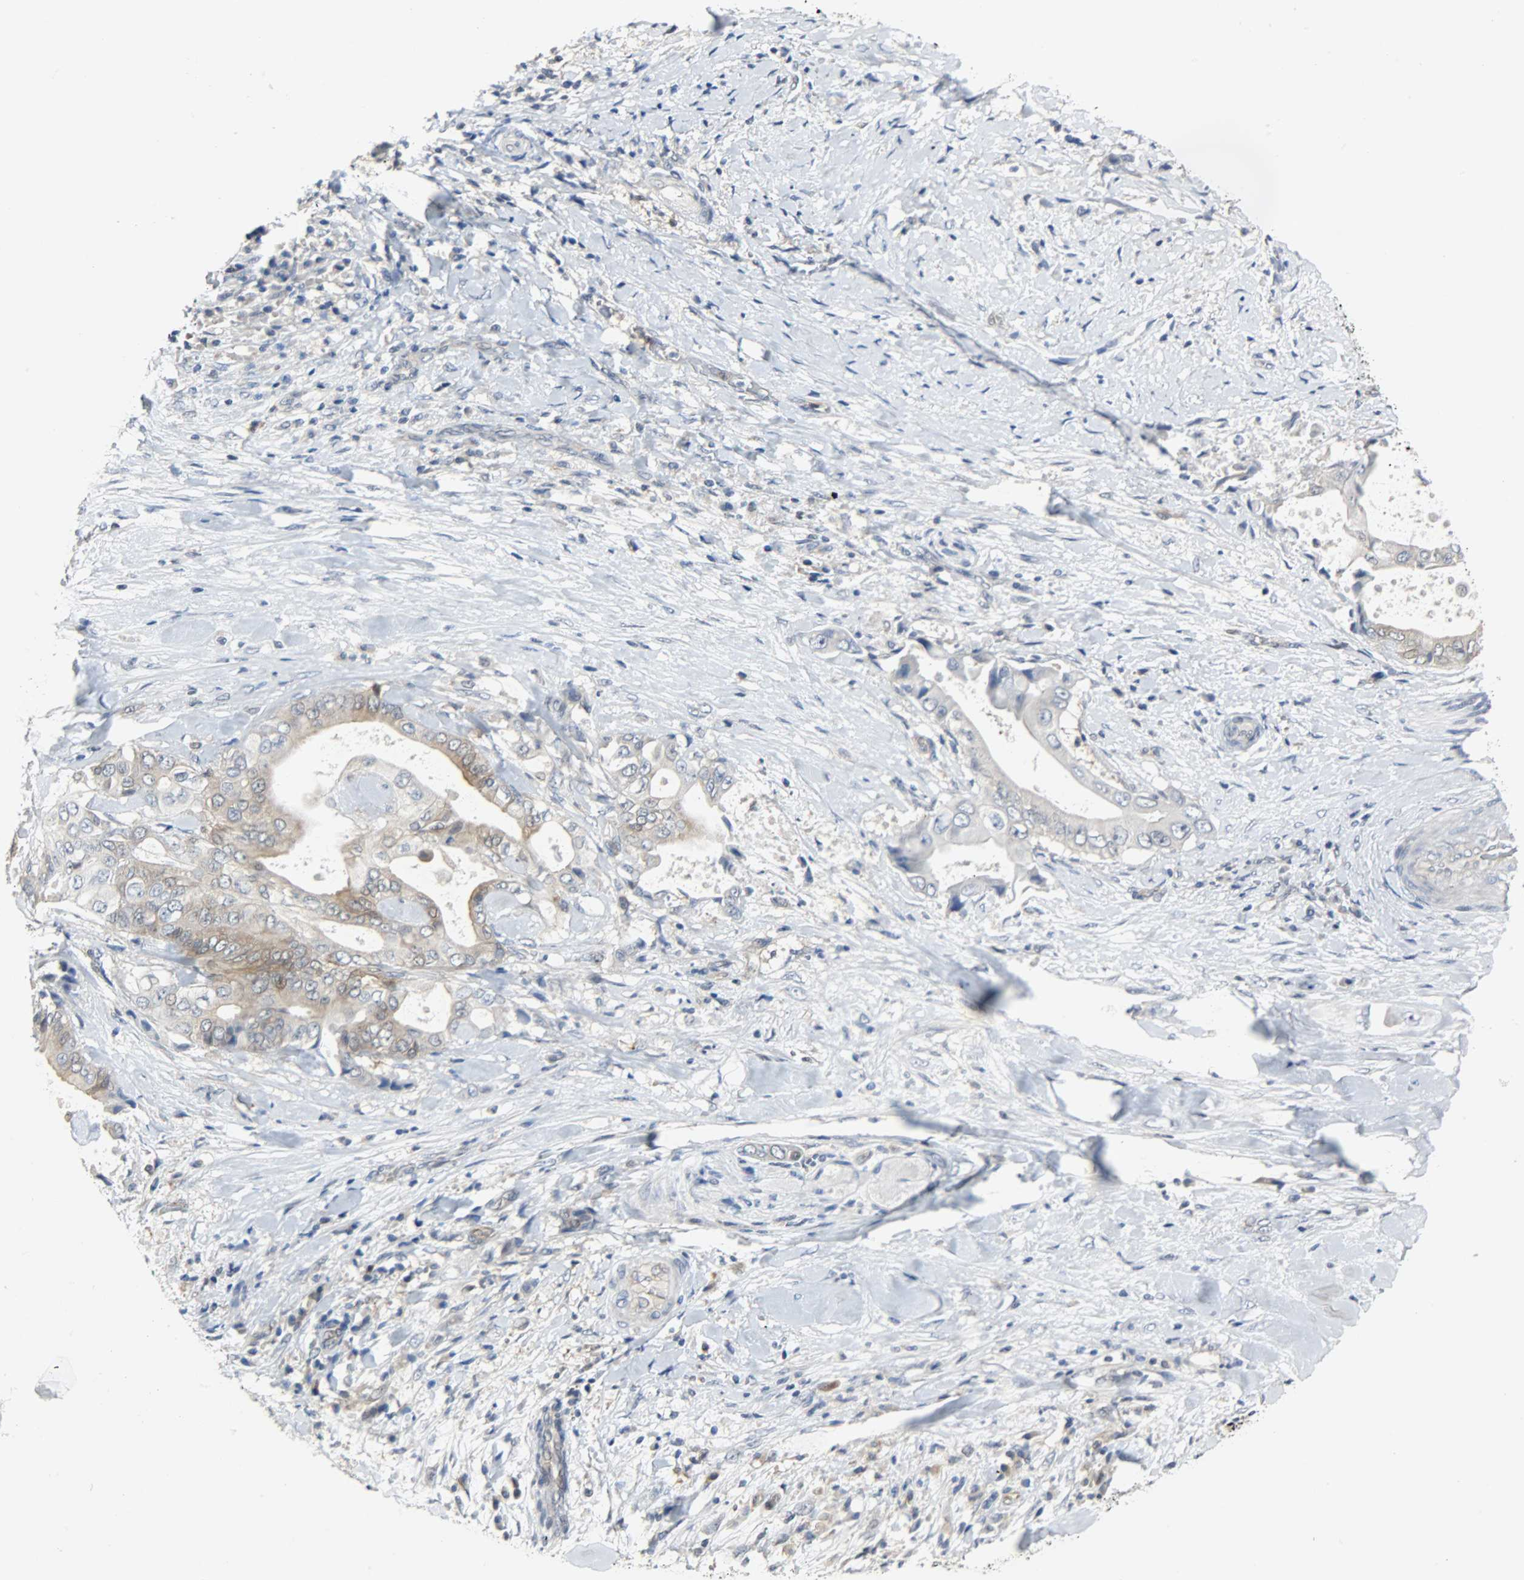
{"staining": {"intensity": "weak", "quantity": "<25%", "location": "cytoplasmic/membranous"}, "tissue": "liver cancer", "cell_type": "Tumor cells", "image_type": "cancer", "snomed": [{"axis": "morphology", "description": "Cholangiocarcinoma"}, {"axis": "topography", "description": "Liver"}], "caption": "Tumor cells are negative for protein expression in human liver cholangiocarcinoma.", "gene": "EIF4EBP1", "patient": {"sex": "male", "age": 58}}